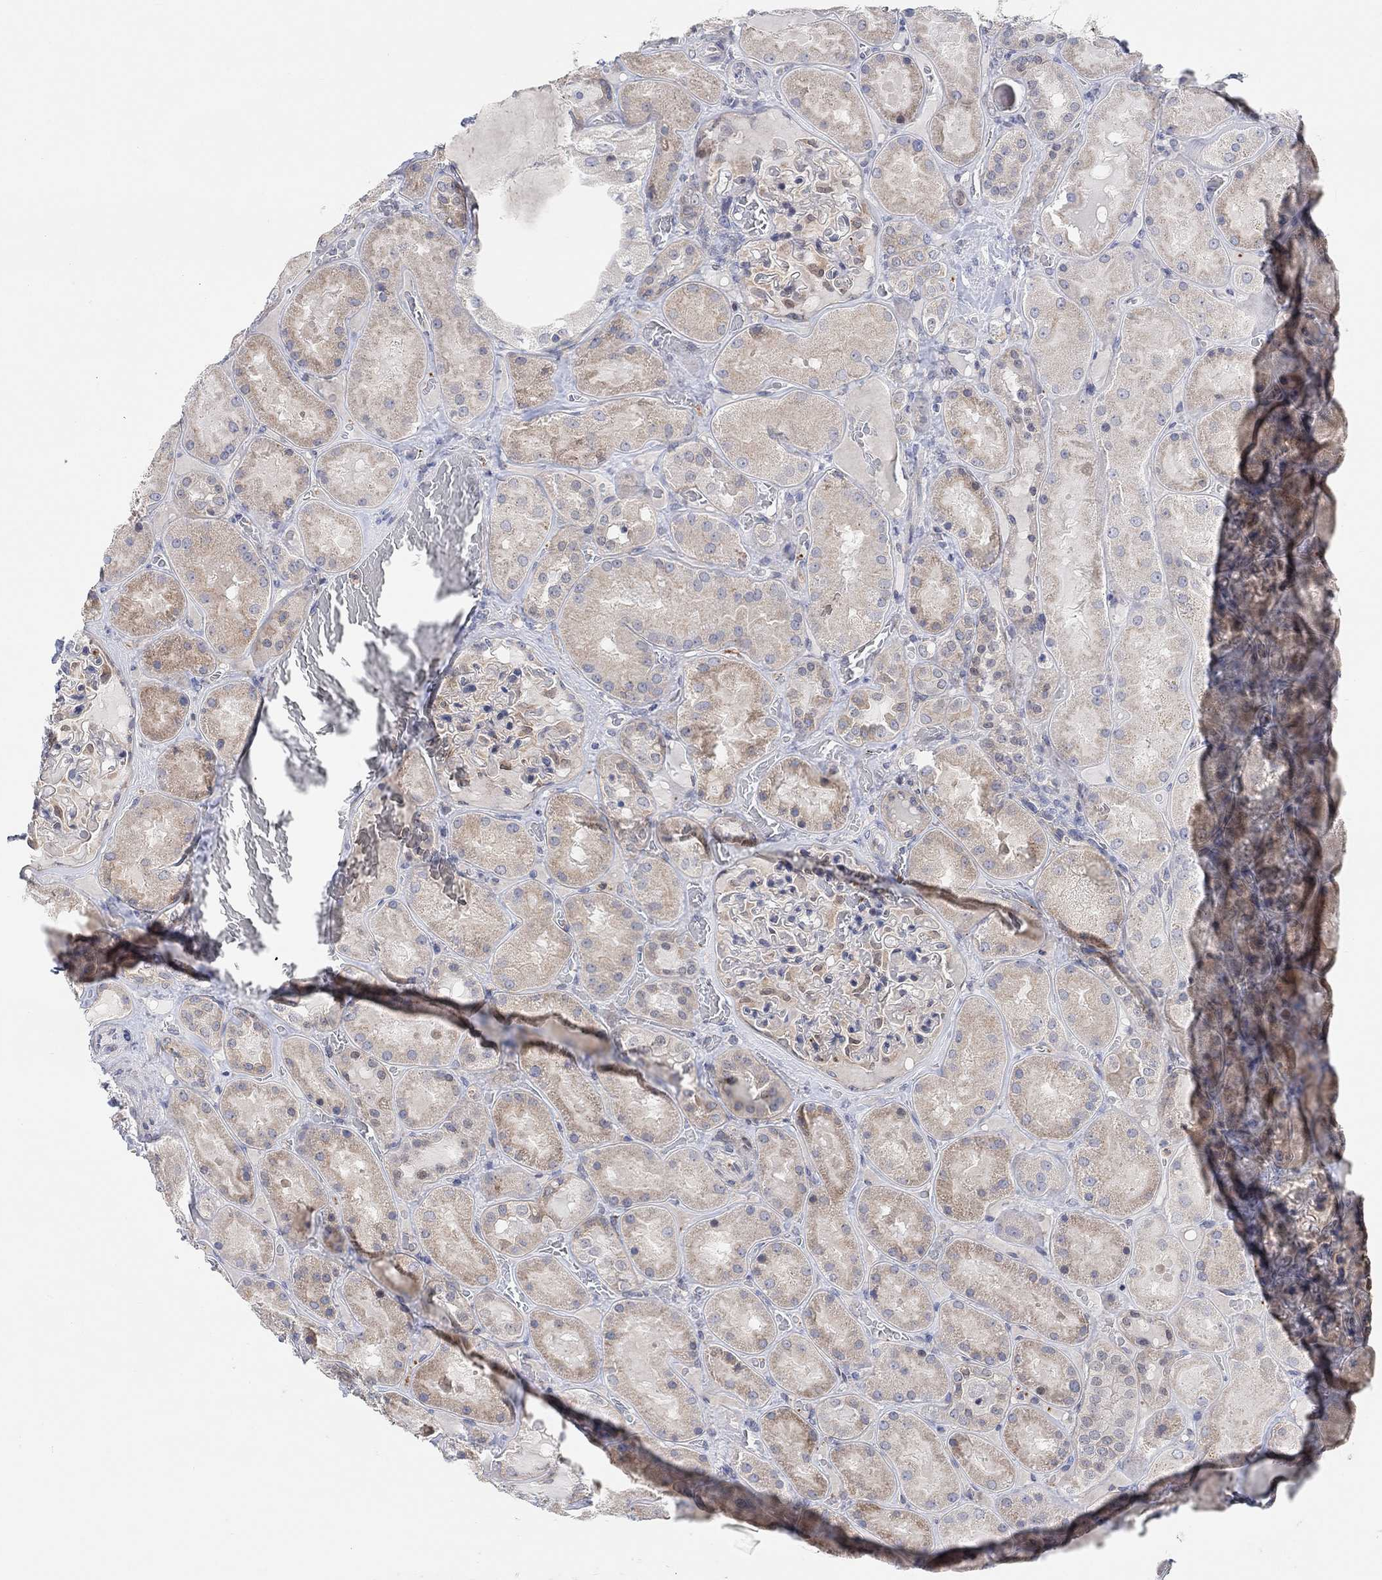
{"staining": {"intensity": "negative", "quantity": "none", "location": "none"}, "tissue": "kidney", "cell_type": "Cells in glomeruli", "image_type": "normal", "snomed": [{"axis": "morphology", "description": "Normal tissue, NOS"}, {"axis": "topography", "description": "Kidney"}], "caption": "The photomicrograph shows no staining of cells in glomeruli in benign kidney.", "gene": "PMFBP1", "patient": {"sex": "male", "age": 73}}